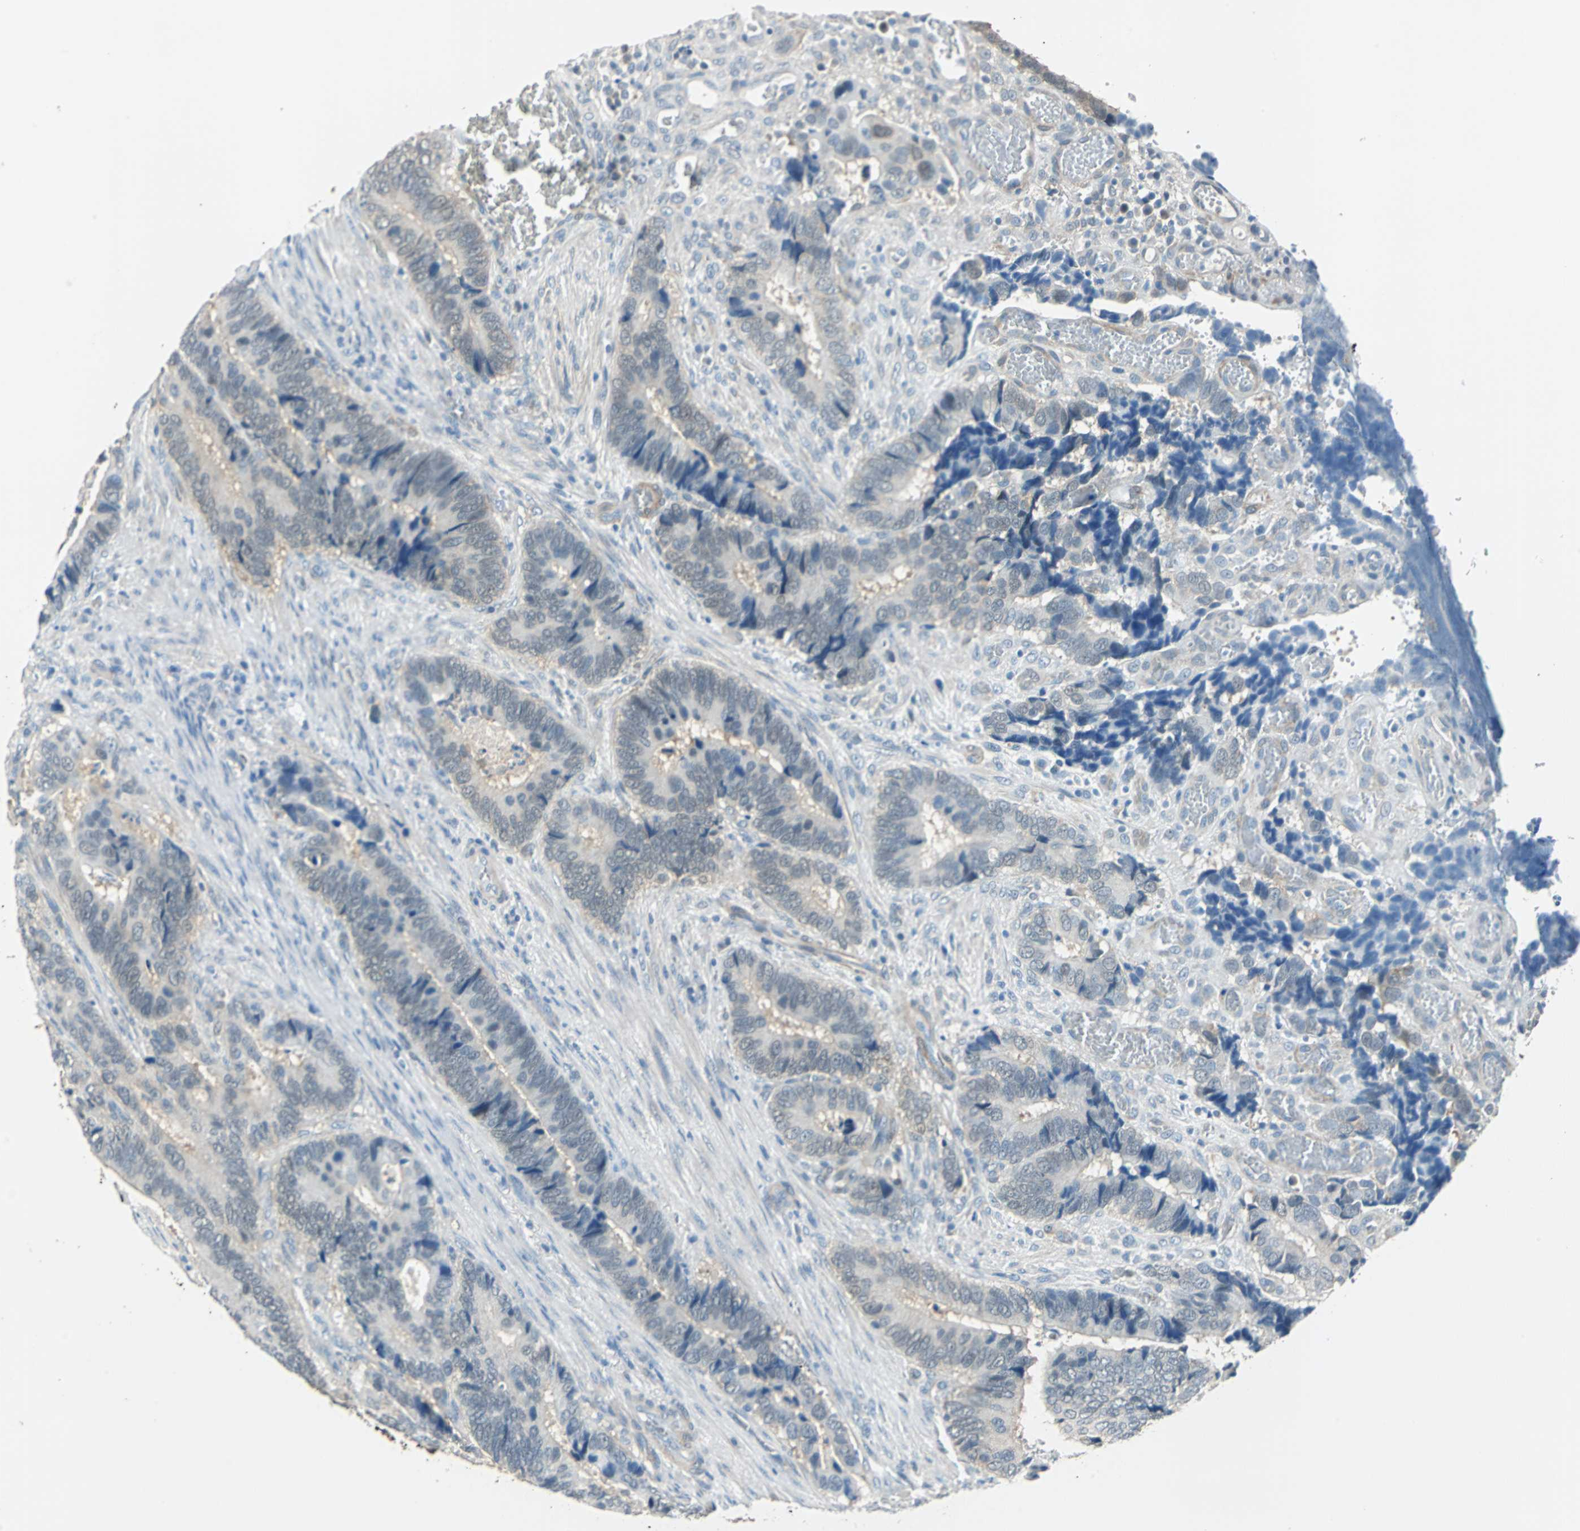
{"staining": {"intensity": "weak", "quantity": "<25%", "location": "cytoplasmic/membranous"}, "tissue": "colorectal cancer", "cell_type": "Tumor cells", "image_type": "cancer", "snomed": [{"axis": "morphology", "description": "Adenocarcinoma, NOS"}, {"axis": "topography", "description": "Colon"}], "caption": "Immunohistochemical staining of colorectal adenocarcinoma displays no significant positivity in tumor cells.", "gene": "FKBP4", "patient": {"sex": "male", "age": 72}}